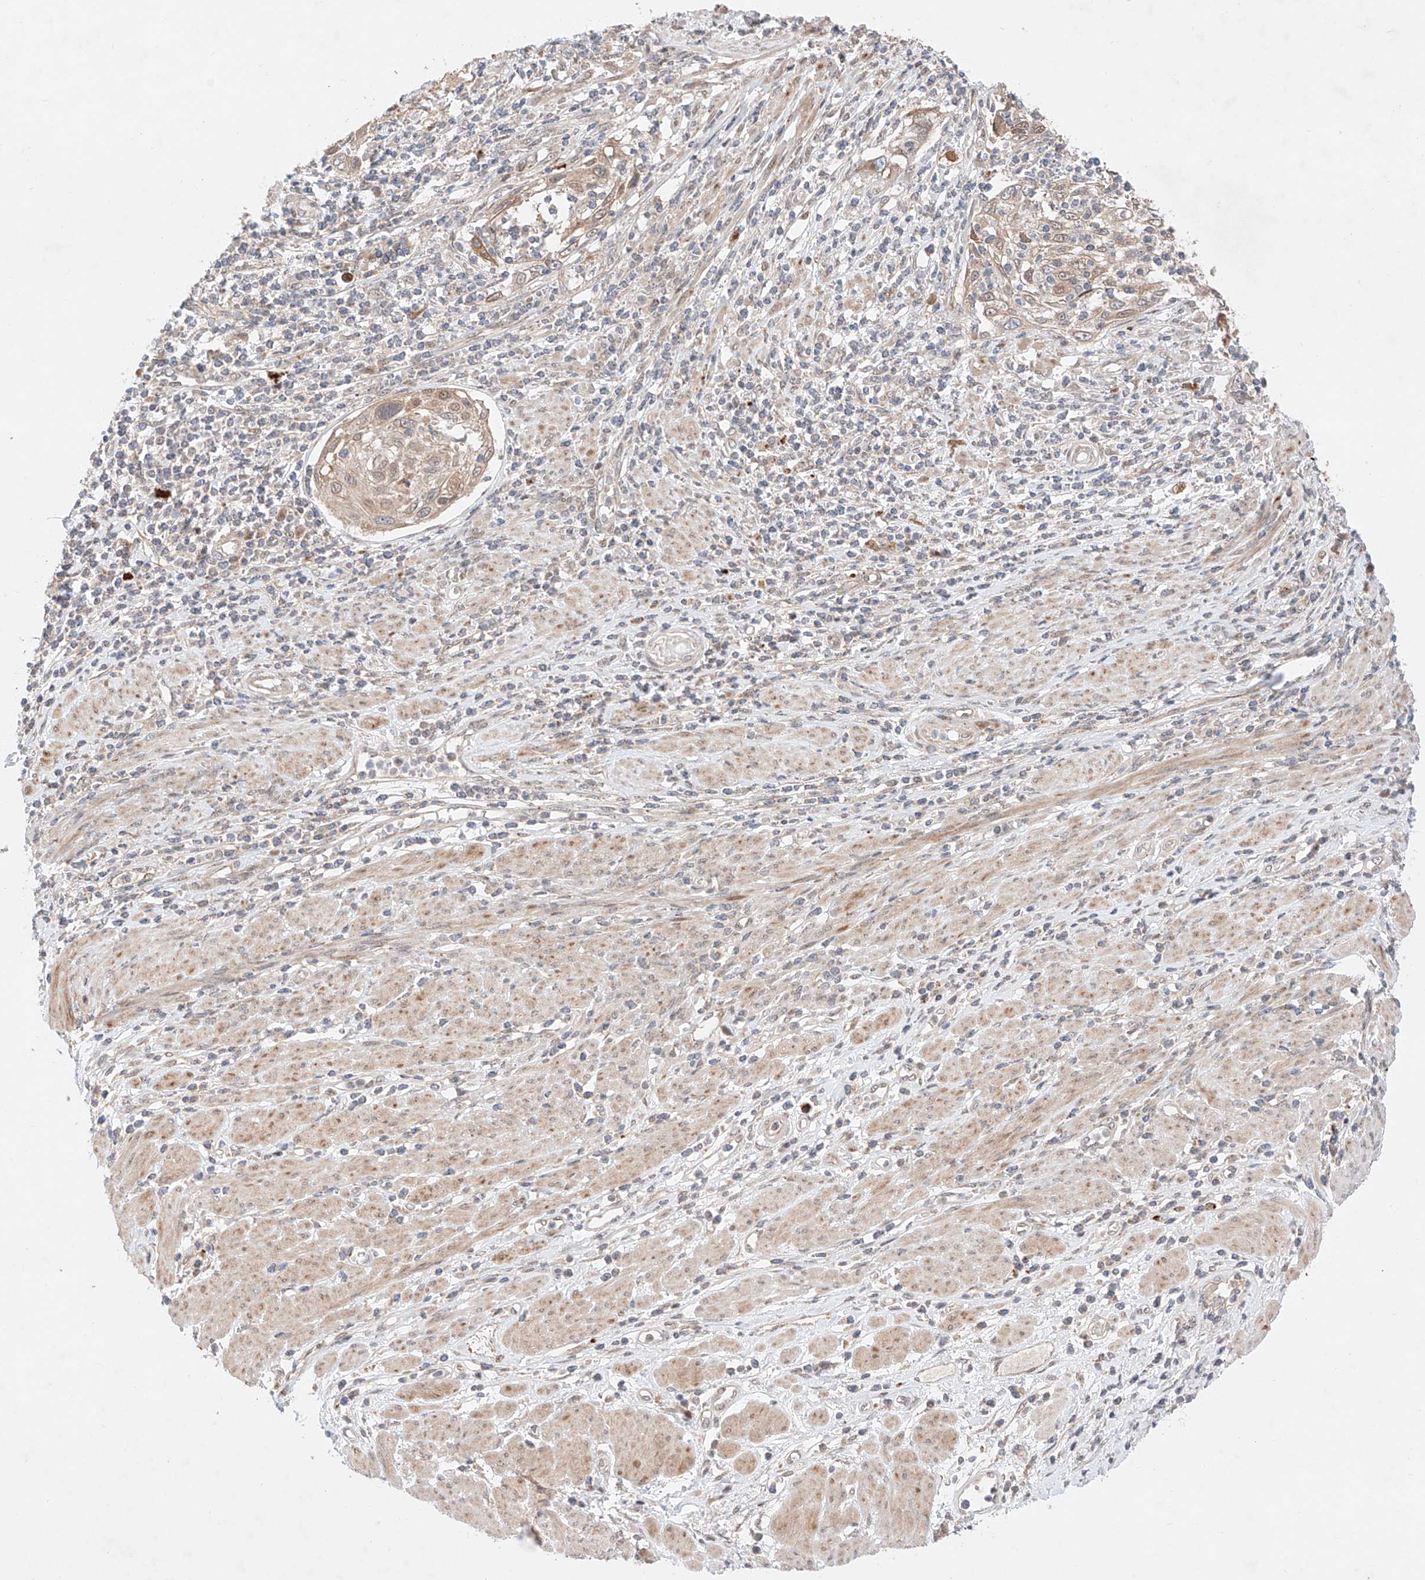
{"staining": {"intensity": "moderate", "quantity": "<25%", "location": "cytoplasmic/membranous,nuclear"}, "tissue": "cervical cancer", "cell_type": "Tumor cells", "image_type": "cancer", "snomed": [{"axis": "morphology", "description": "Squamous cell carcinoma, NOS"}, {"axis": "topography", "description": "Cervix"}], "caption": "Immunohistochemistry (IHC) photomicrograph of human cervical cancer (squamous cell carcinoma) stained for a protein (brown), which displays low levels of moderate cytoplasmic/membranous and nuclear positivity in about <25% of tumor cells.", "gene": "GCNT1", "patient": {"sex": "female", "age": 70}}